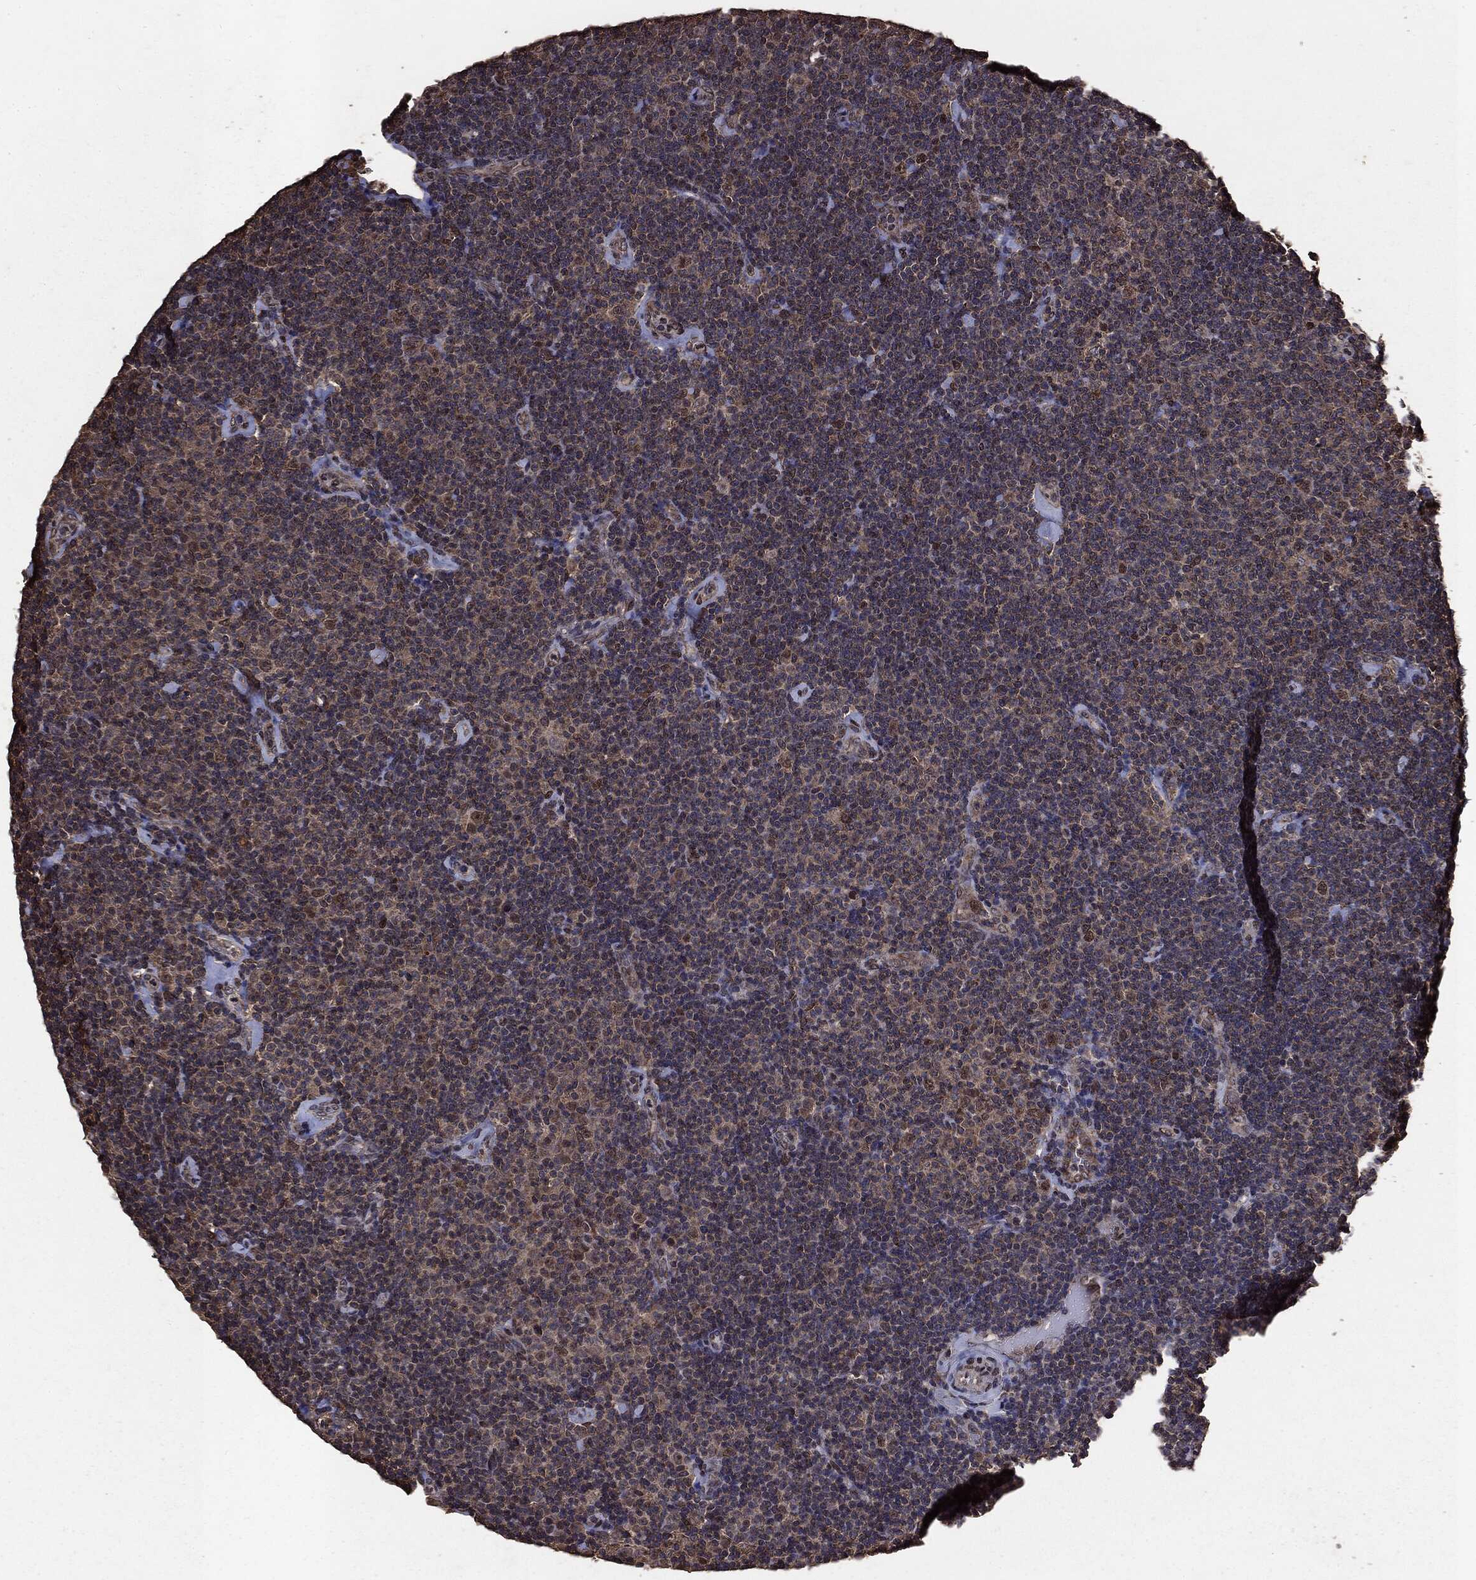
{"staining": {"intensity": "strong", "quantity": "<25%", "location": "cytoplasmic/membranous,nuclear"}, "tissue": "lymphoma", "cell_type": "Tumor cells", "image_type": "cancer", "snomed": [{"axis": "morphology", "description": "Malignant lymphoma, non-Hodgkin's type, Low grade"}, {"axis": "topography", "description": "Lymph node"}], "caption": "Immunohistochemical staining of low-grade malignant lymphoma, non-Hodgkin's type exhibits strong cytoplasmic/membranous and nuclear protein staining in about <25% of tumor cells.", "gene": "PPP6R2", "patient": {"sex": "male", "age": 81}}